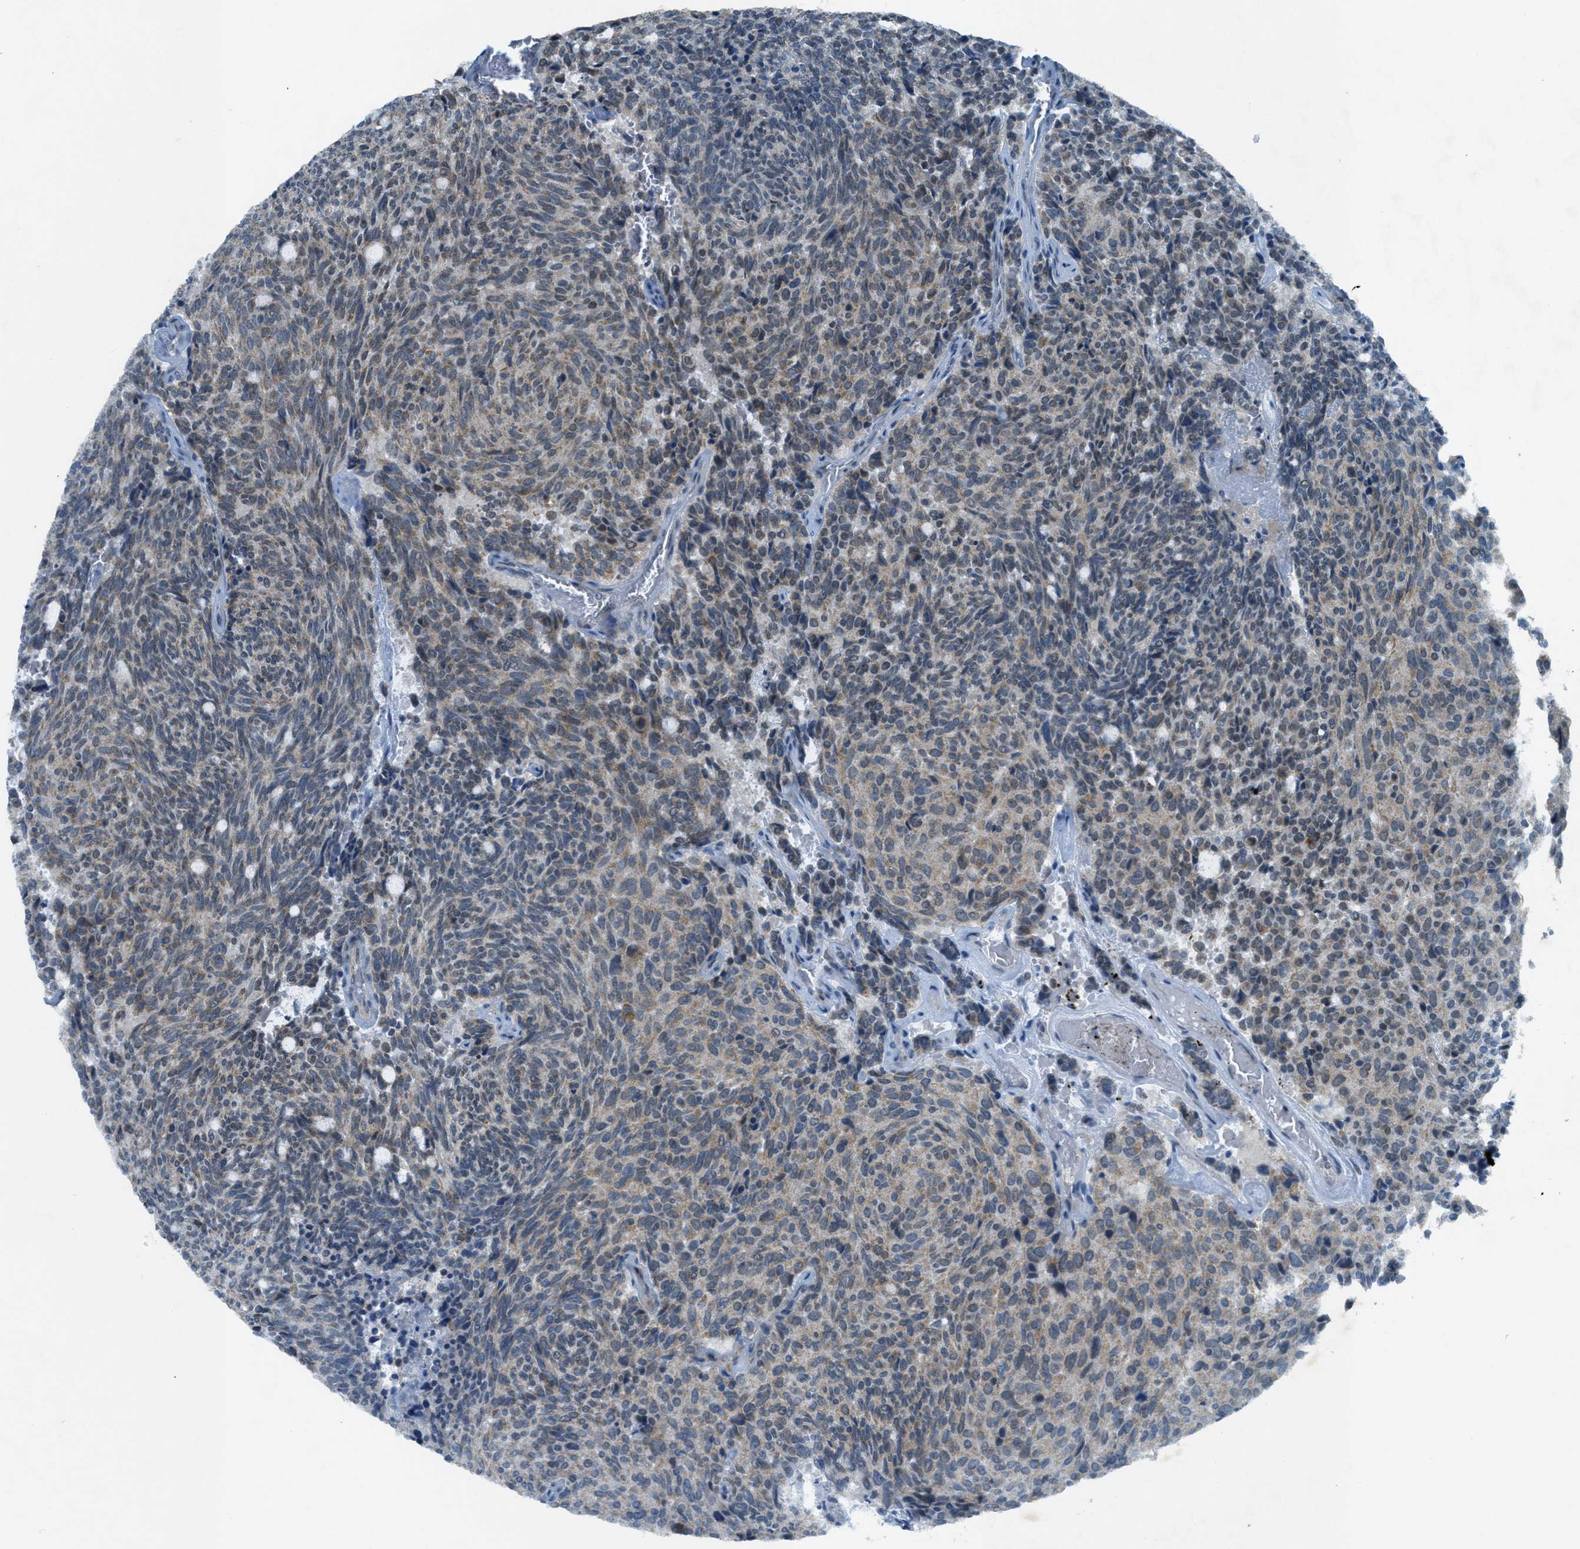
{"staining": {"intensity": "weak", "quantity": "<25%", "location": "cytoplasmic/membranous"}, "tissue": "carcinoid", "cell_type": "Tumor cells", "image_type": "cancer", "snomed": [{"axis": "morphology", "description": "Carcinoid, malignant, NOS"}, {"axis": "topography", "description": "Pancreas"}], "caption": "Histopathology image shows no protein expression in tumor cells of carcinoid (malignant) tissue.", "gene": "TCF20", "patient": {"sex": "female", "age": 54}}